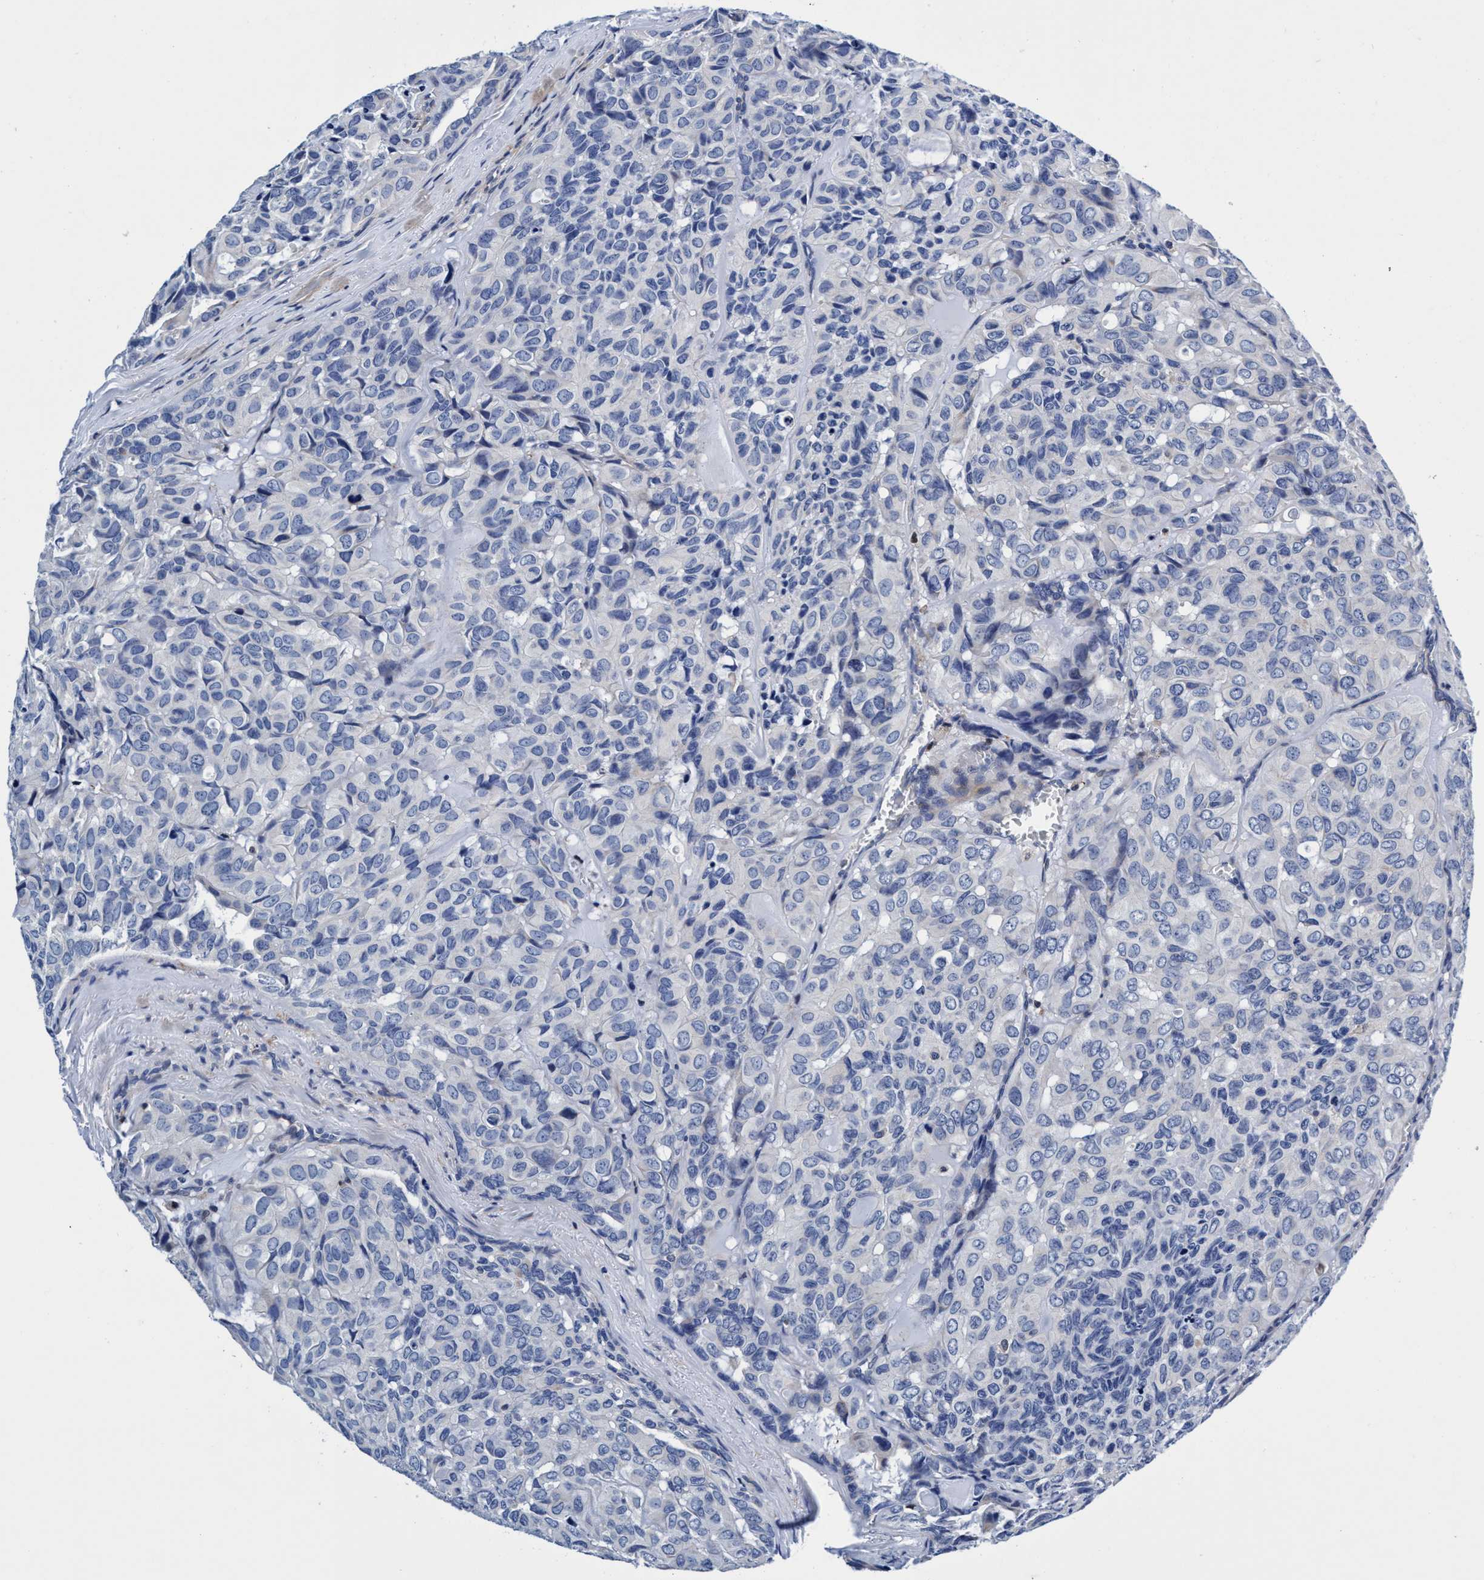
{"staining": {"intensity": "negative", "quantity": "none", "location": "none"}, "tissue": "head and neck cancer", "cell_type": "Tumor cells", "image_type": "cancer", "snomed": [{"axis": "morphology", "description": "Adenocarcinoma, NOS"}, {"axis": "topography", "description": "Salivary gland, NOS"}, {"axis": "topography", "description": "Head-Neck"}], "caption": "There is no significant positivity in tumor cells of head and neck cancer.", "gene": "UBALD2", "patient": {"sex": "female", "age": 76}}